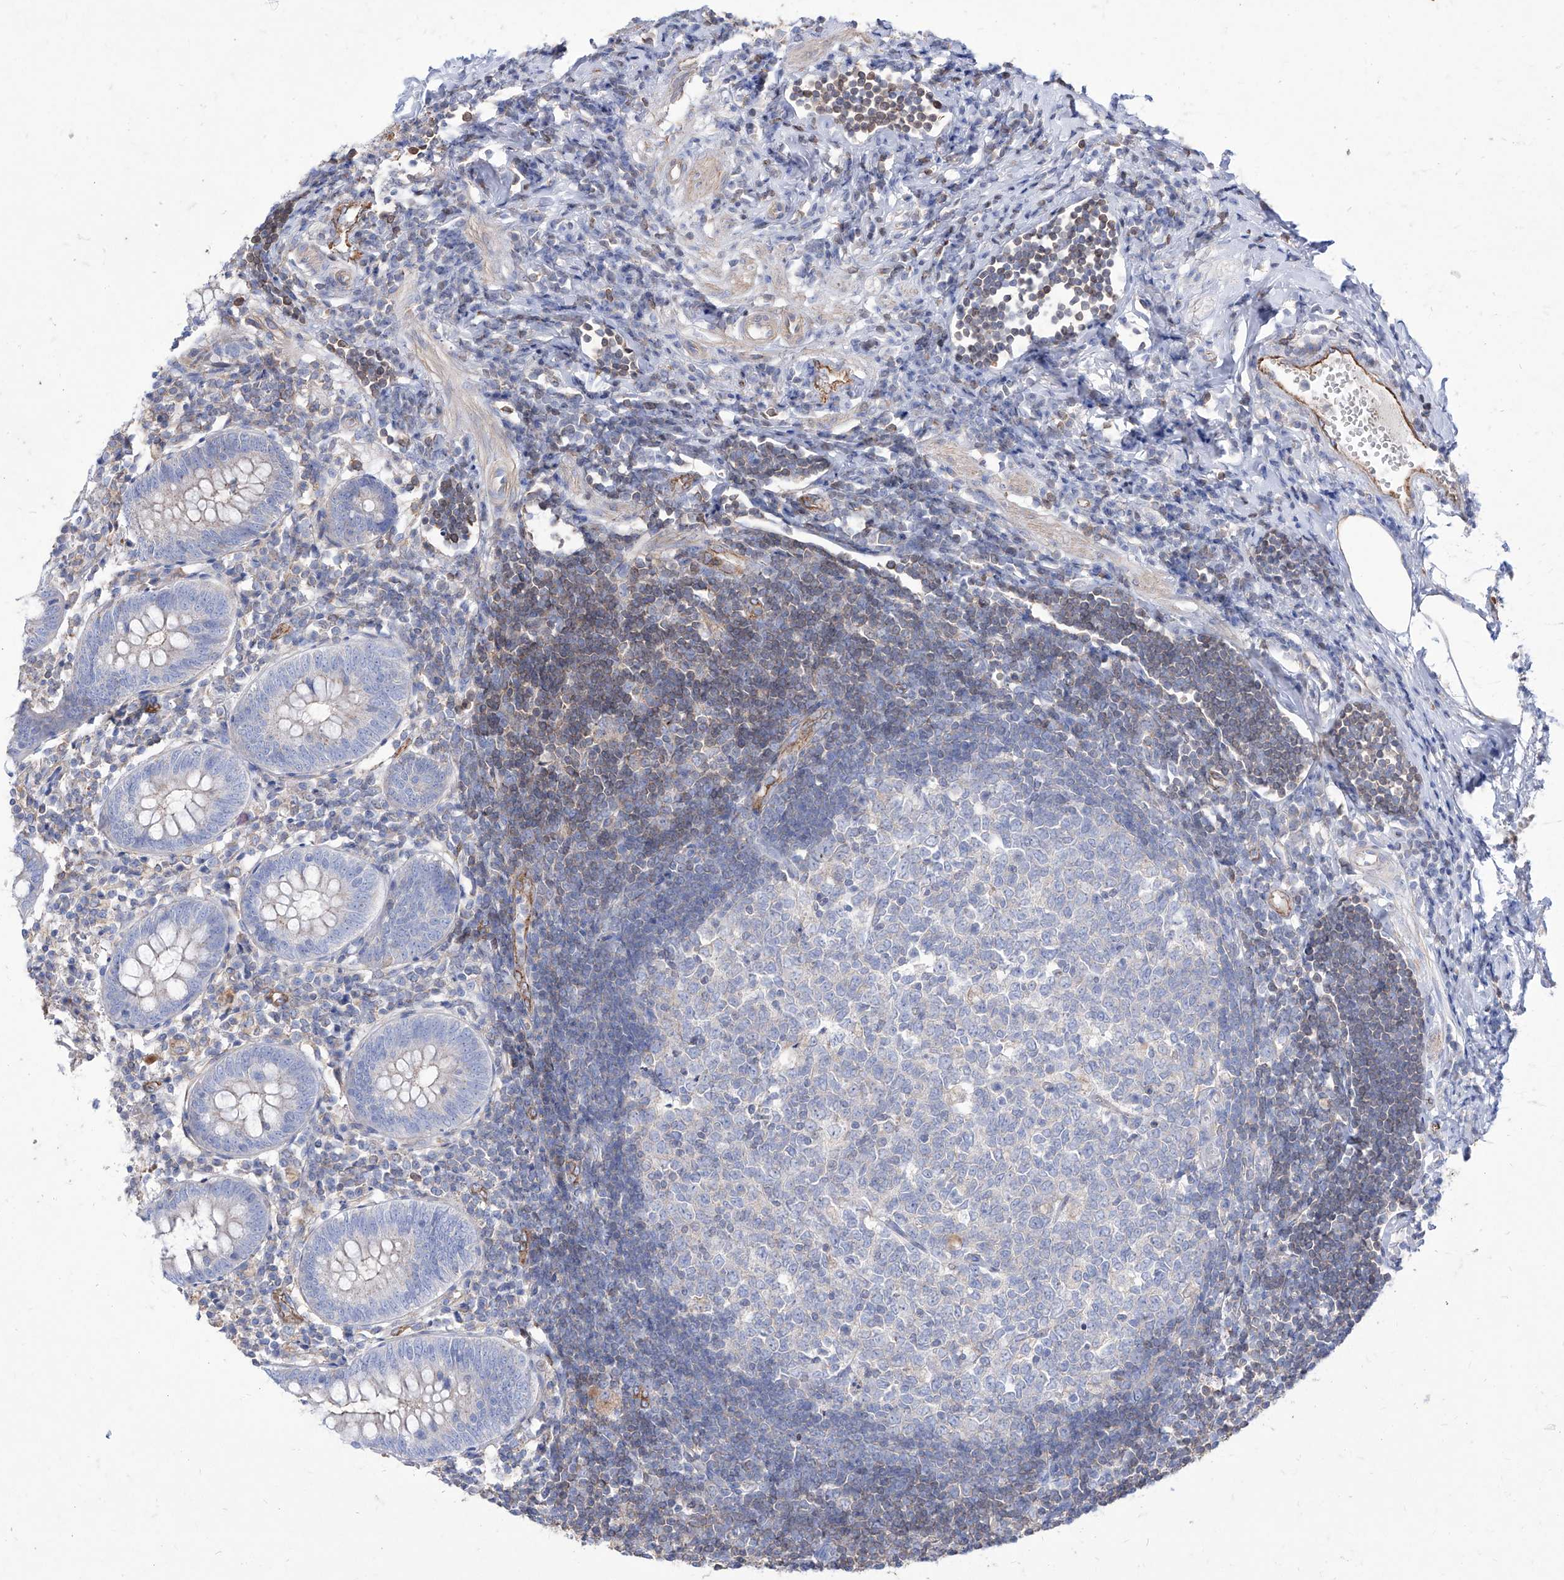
{"staining": {"intensity": "negative", "quantity": "none", "location": "none"}, "tissue": "appendix", "cell_type": "Glandular cells", "image_type": "normal", "snomed": [{"axis": "morphology", "description": "Normal tissue, NOS"}, {"axis": "topography", "description": "Appendix"}], "caption": "The immunohistochemistry micrograph has no significant positivity in glandular cells of appendix. (DAB (3,3'-diaminobenzidine) immunohistochemistry (IHC) visualized using brightfield microscopy, high magnification).", "gene": "C1orf74", "patient": {"sex": "female", "age": 54}}